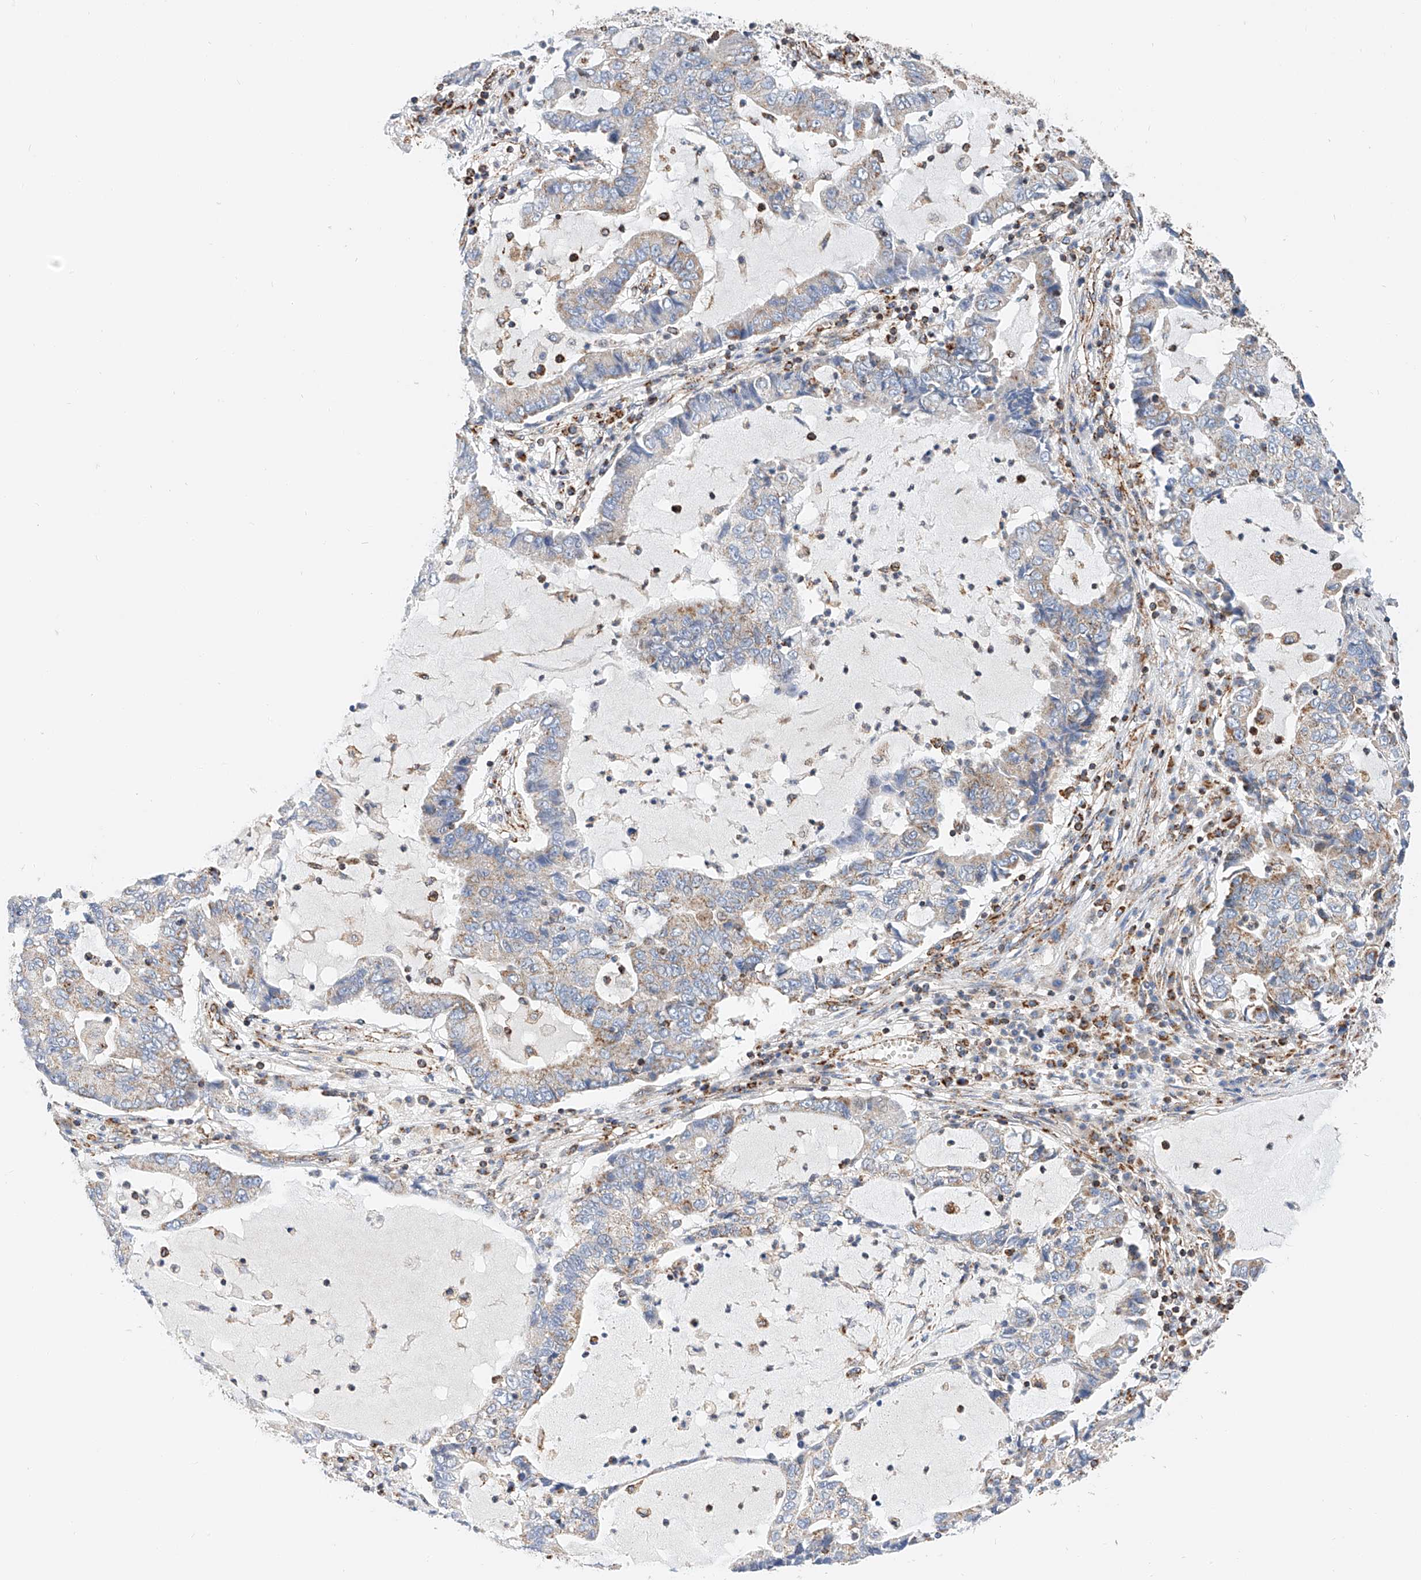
{"staining": {"intensity": "weak", "quantity": "<25%", "location": "cytoplasmic/membranous"}, "tissue": "lung cancer", "cell_type": "Tumor cells", "image_type": "cancer", "snomed": [{"axis": "morphology", "description": "Adenocarcinoma, NOS"}, {"axis": "topography", "description": "Lung"}], "caption": "The histopathology image displays no staining of tumor cells in lung cancer.", "gene": "NDUFV3", "patient": {"sex": "female", "age": 51}}